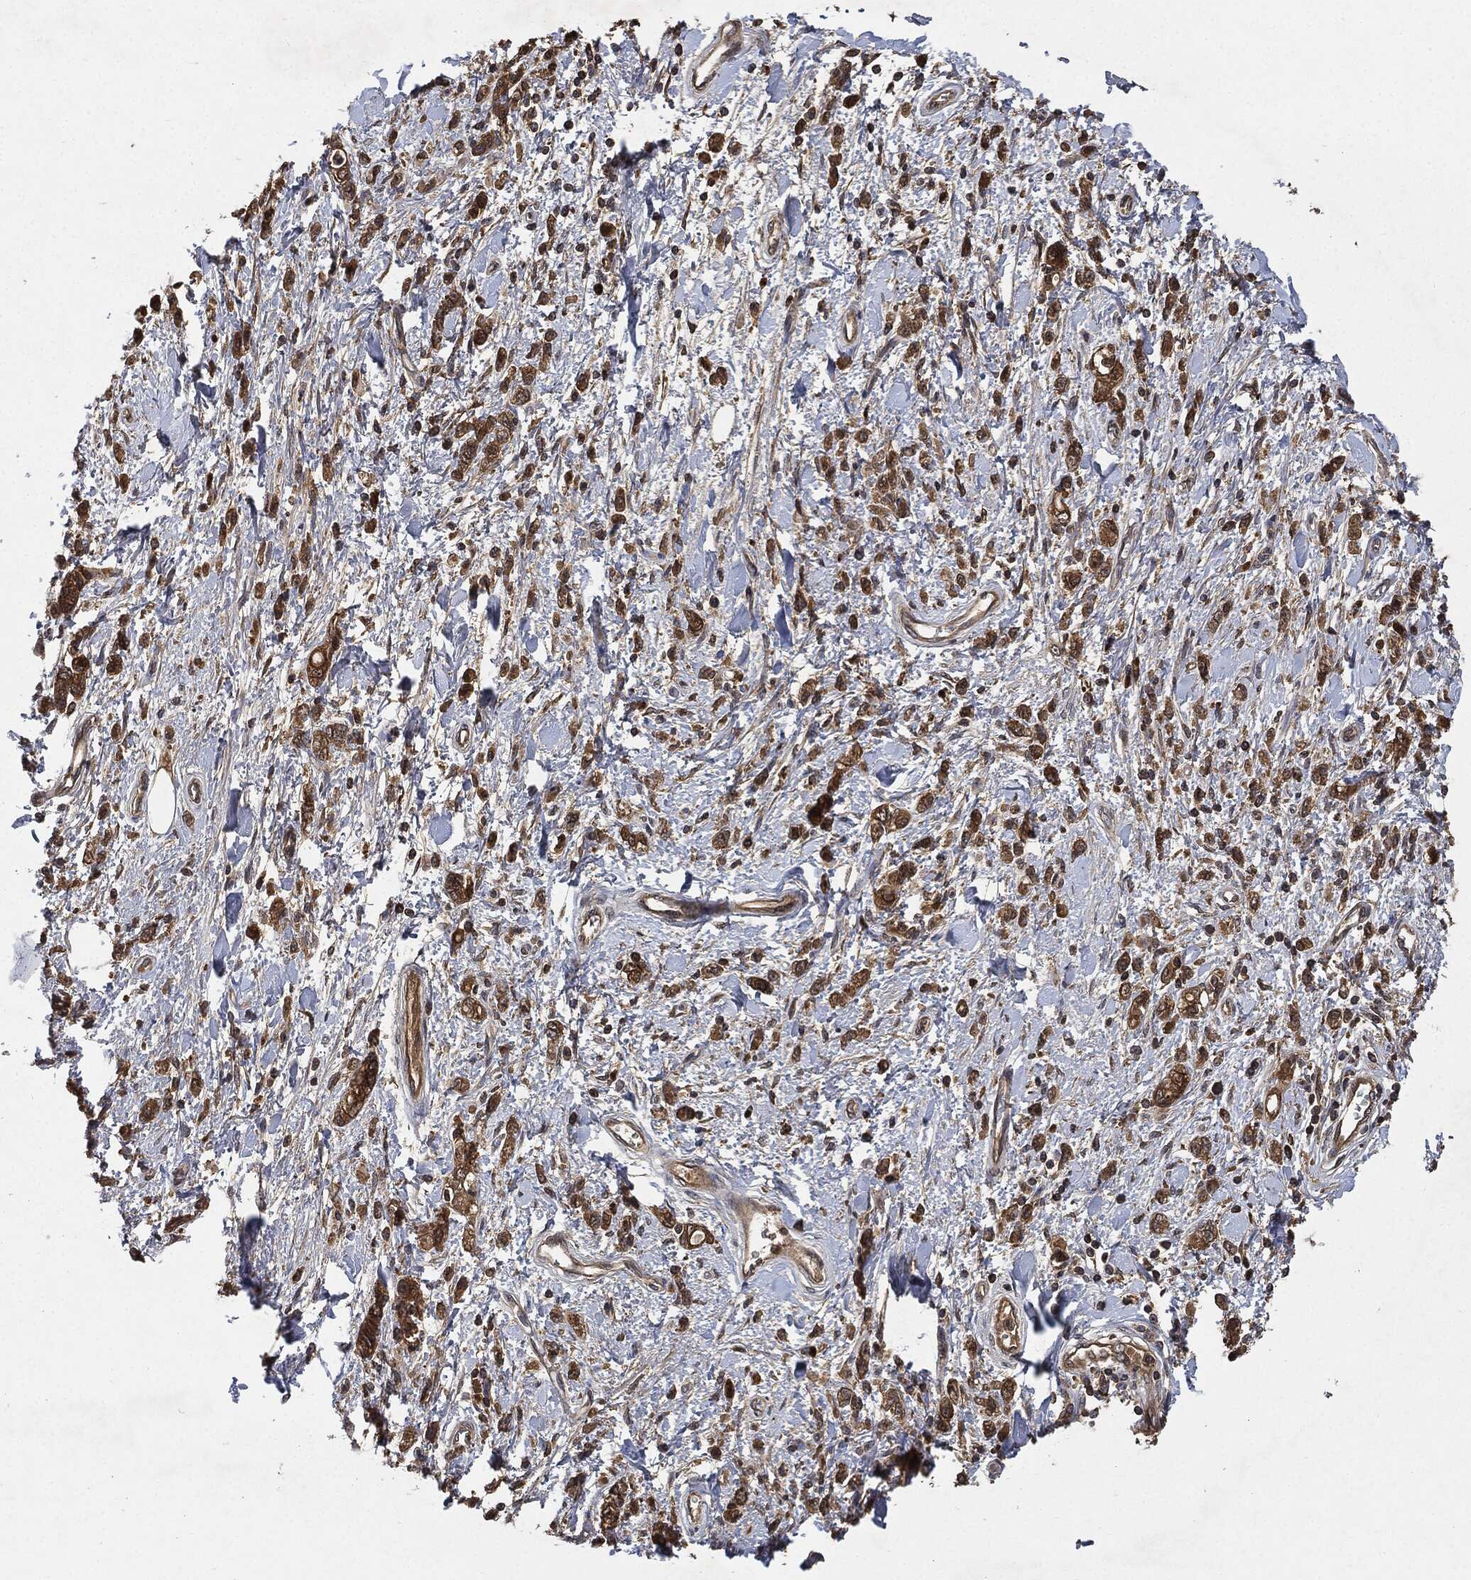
{"staining": {"intensity": "strong", "quantity": ">75%", "location": "cytoplasmic/membranous"}, "tissue": "stomach cancer", "cell_type": "Tumor cells", "image_type": "cancer", "snomed": [{"axis": "morphology", "description": "Adenocarcinoma, NOS"}, {"axis": "topography", "description": "Stomach"}], "caption": "Adenocarcinoma (stomach) stained with immunohistochemistry demonstrates strong cytoplasmic/membranous expression in about >75% of tumor cells.", "gene": "BRAF", "patient": {"sex": "male", "age": 77}}